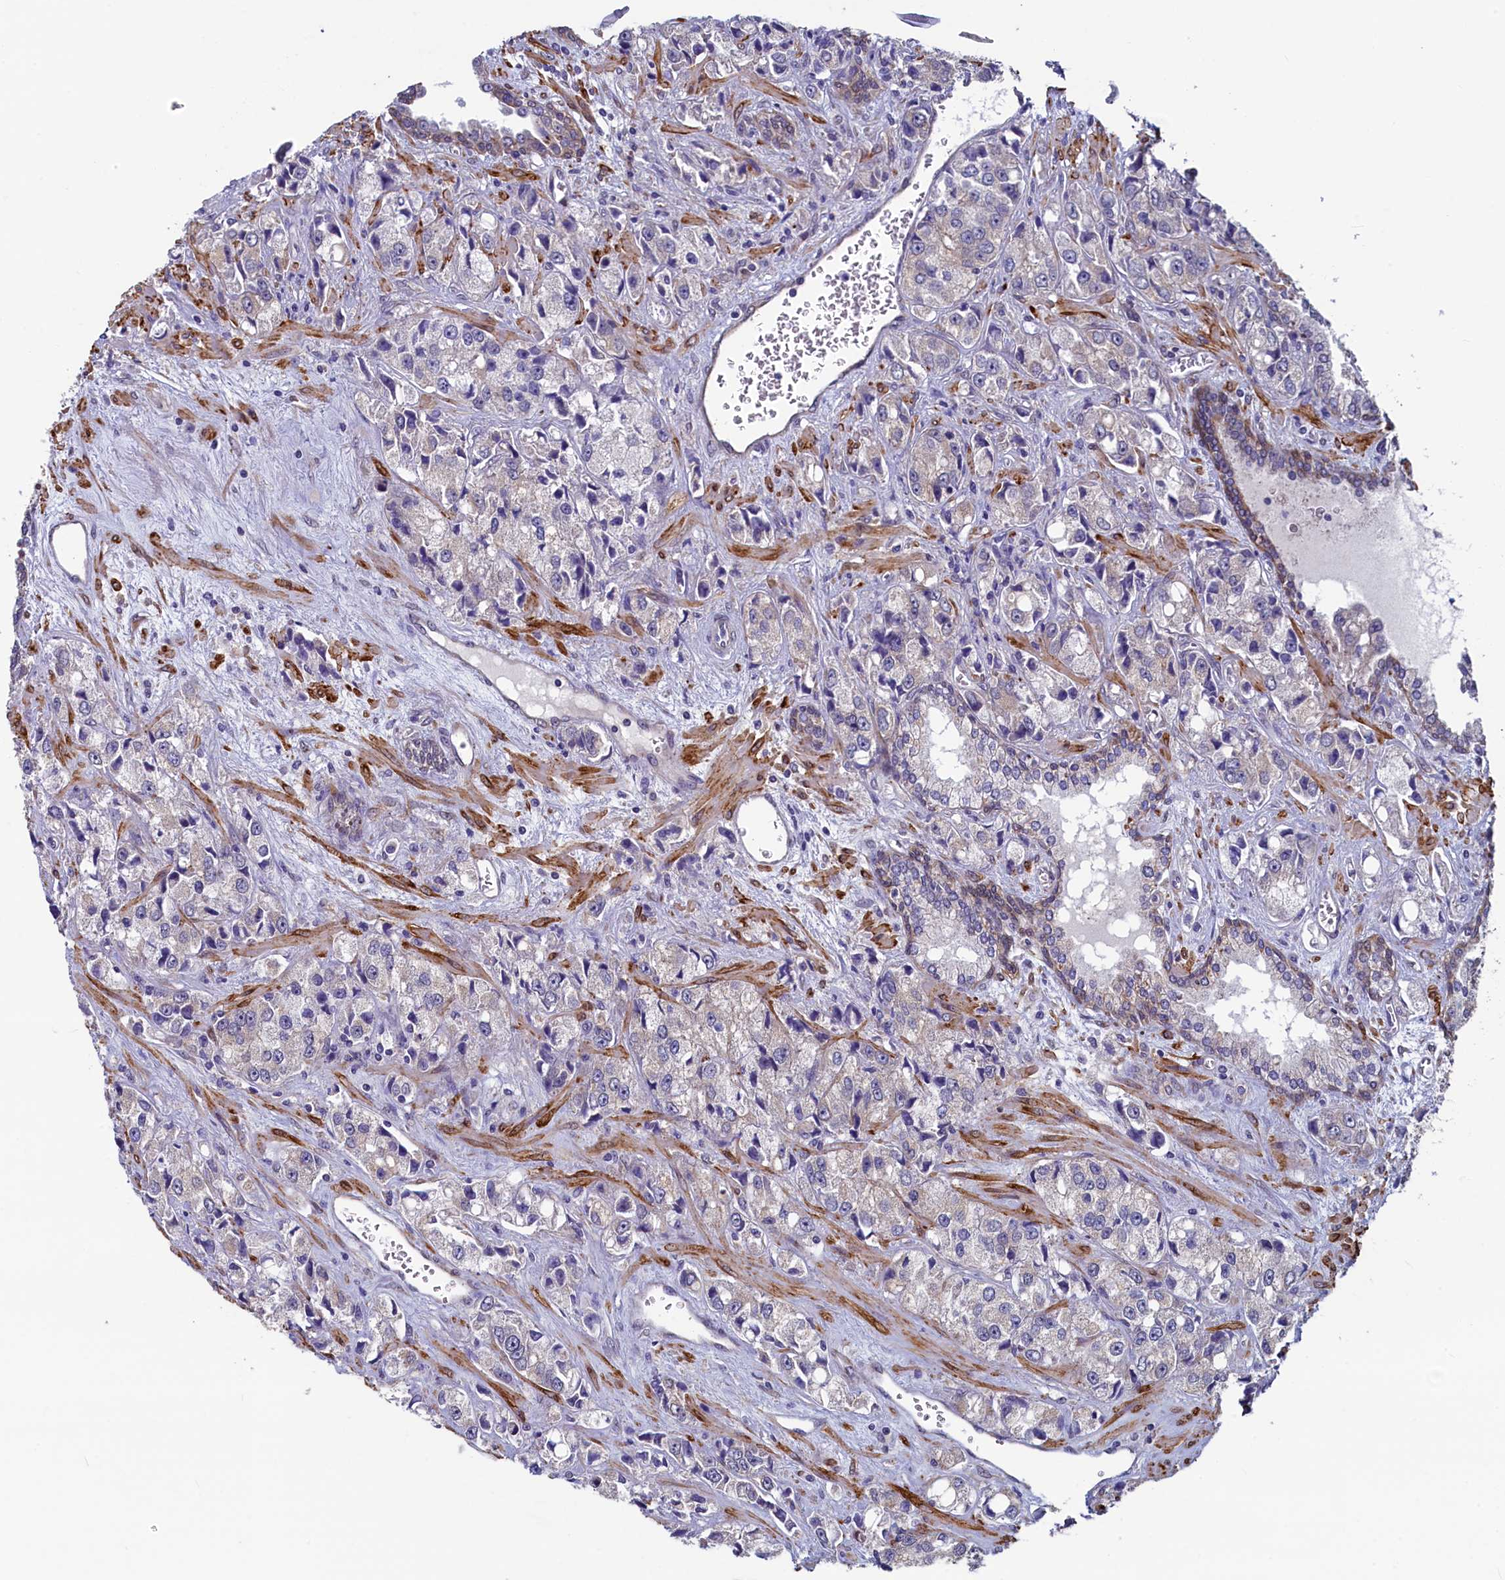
{"staining": {"intensity": "negative", "quantity": "none", "location": "none"}, "tissue": "prostate cancer", "cell_type": "Tumor cells", "image_type": "cancer", "snomed": [{"axis": "morphology", "description": "Adenocarcinoma, High grade"}, {"axis": "topography", "description": "Prostate"}], "caption": "IHC photomicrograph of prostate cancer stained for a protein (brown), which reveals no positivity in tumor cells. The staining is performed using DAB brown chromogen with nuclei counter-stained in using hematoxylin.", "gene": "SPATA2L", "patient": {"sex": "male", "age": 74}}